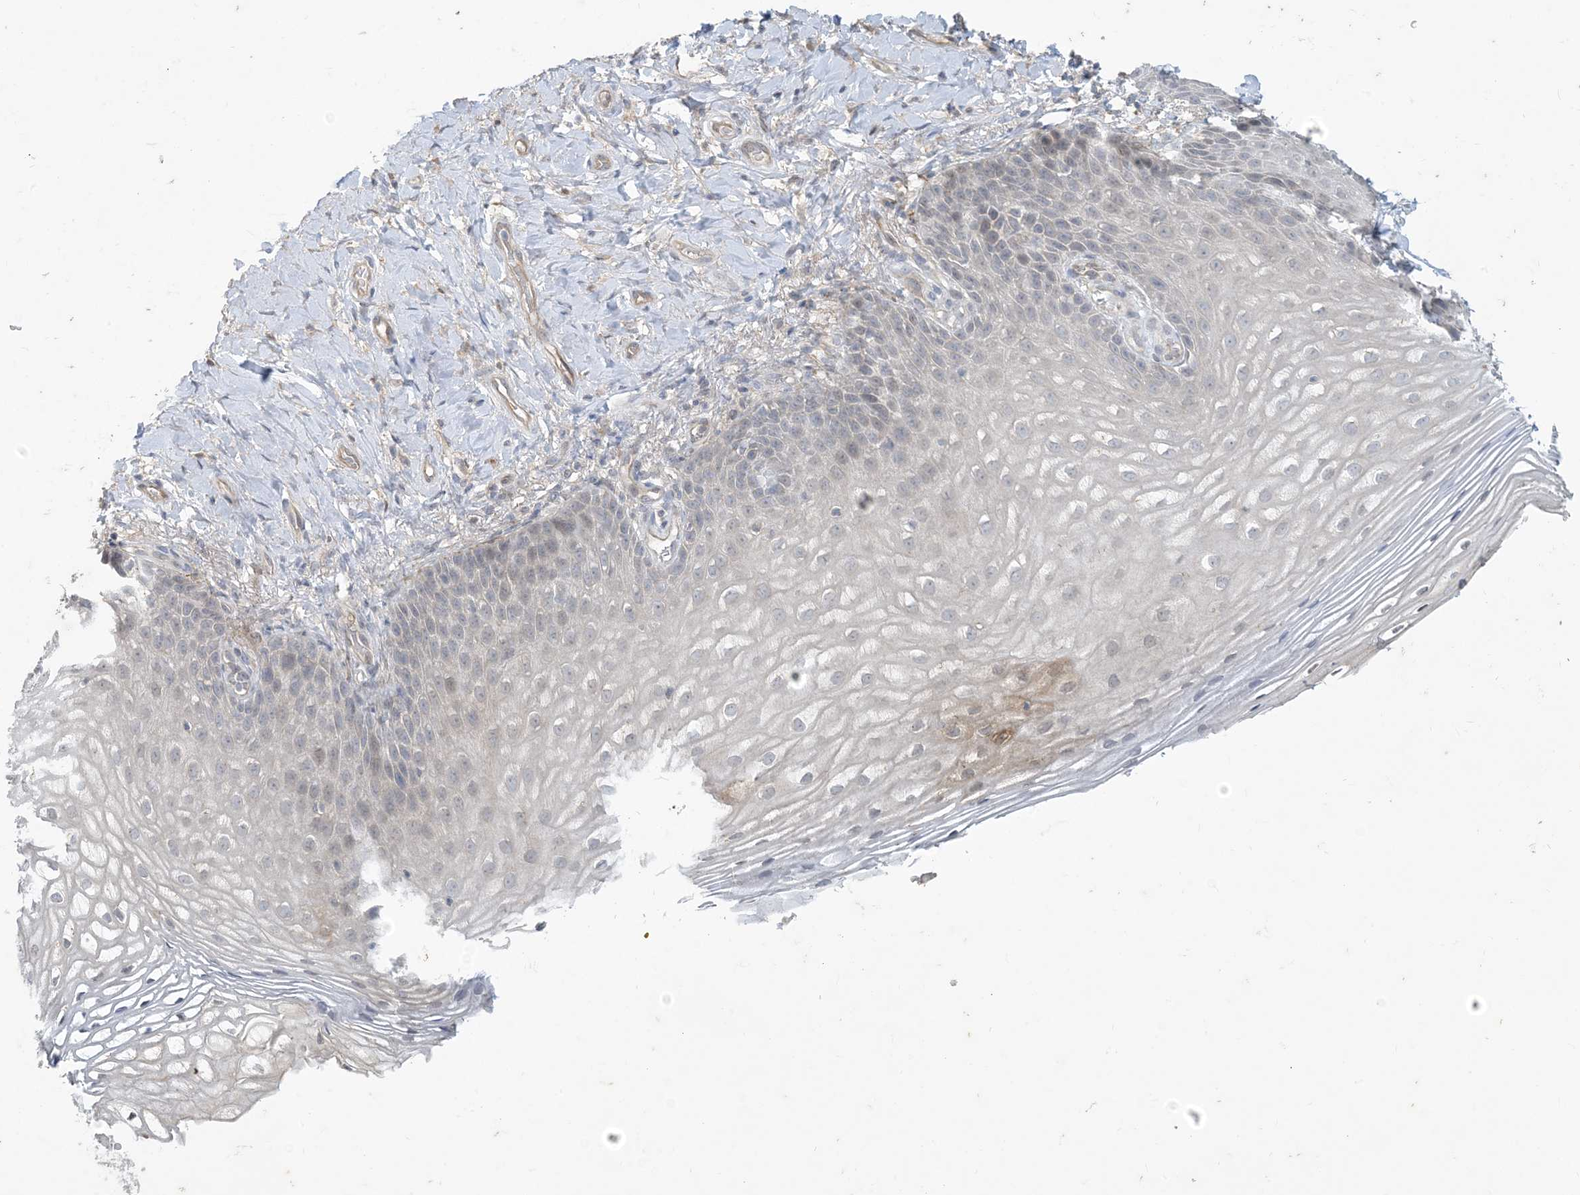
{"staining": {"intensity": "negative", "quantity": "none", "location": "none"}, "tissue": "vagina", "cell_type": "Squamous epithelial cells", "image_type": "normal", "snomed": [{"axis": "morphology", "description": "Normal tissue, NOS"}, {"axis": "topography", "description": "Vagina"}], "caption": "IHC photomicrograph of normal vagina stained for a protein (brown), which exhibits no expression in squamous epithelial cells.", "gene": "CDS1", "patient": {"sex": "female", "age": 60}}